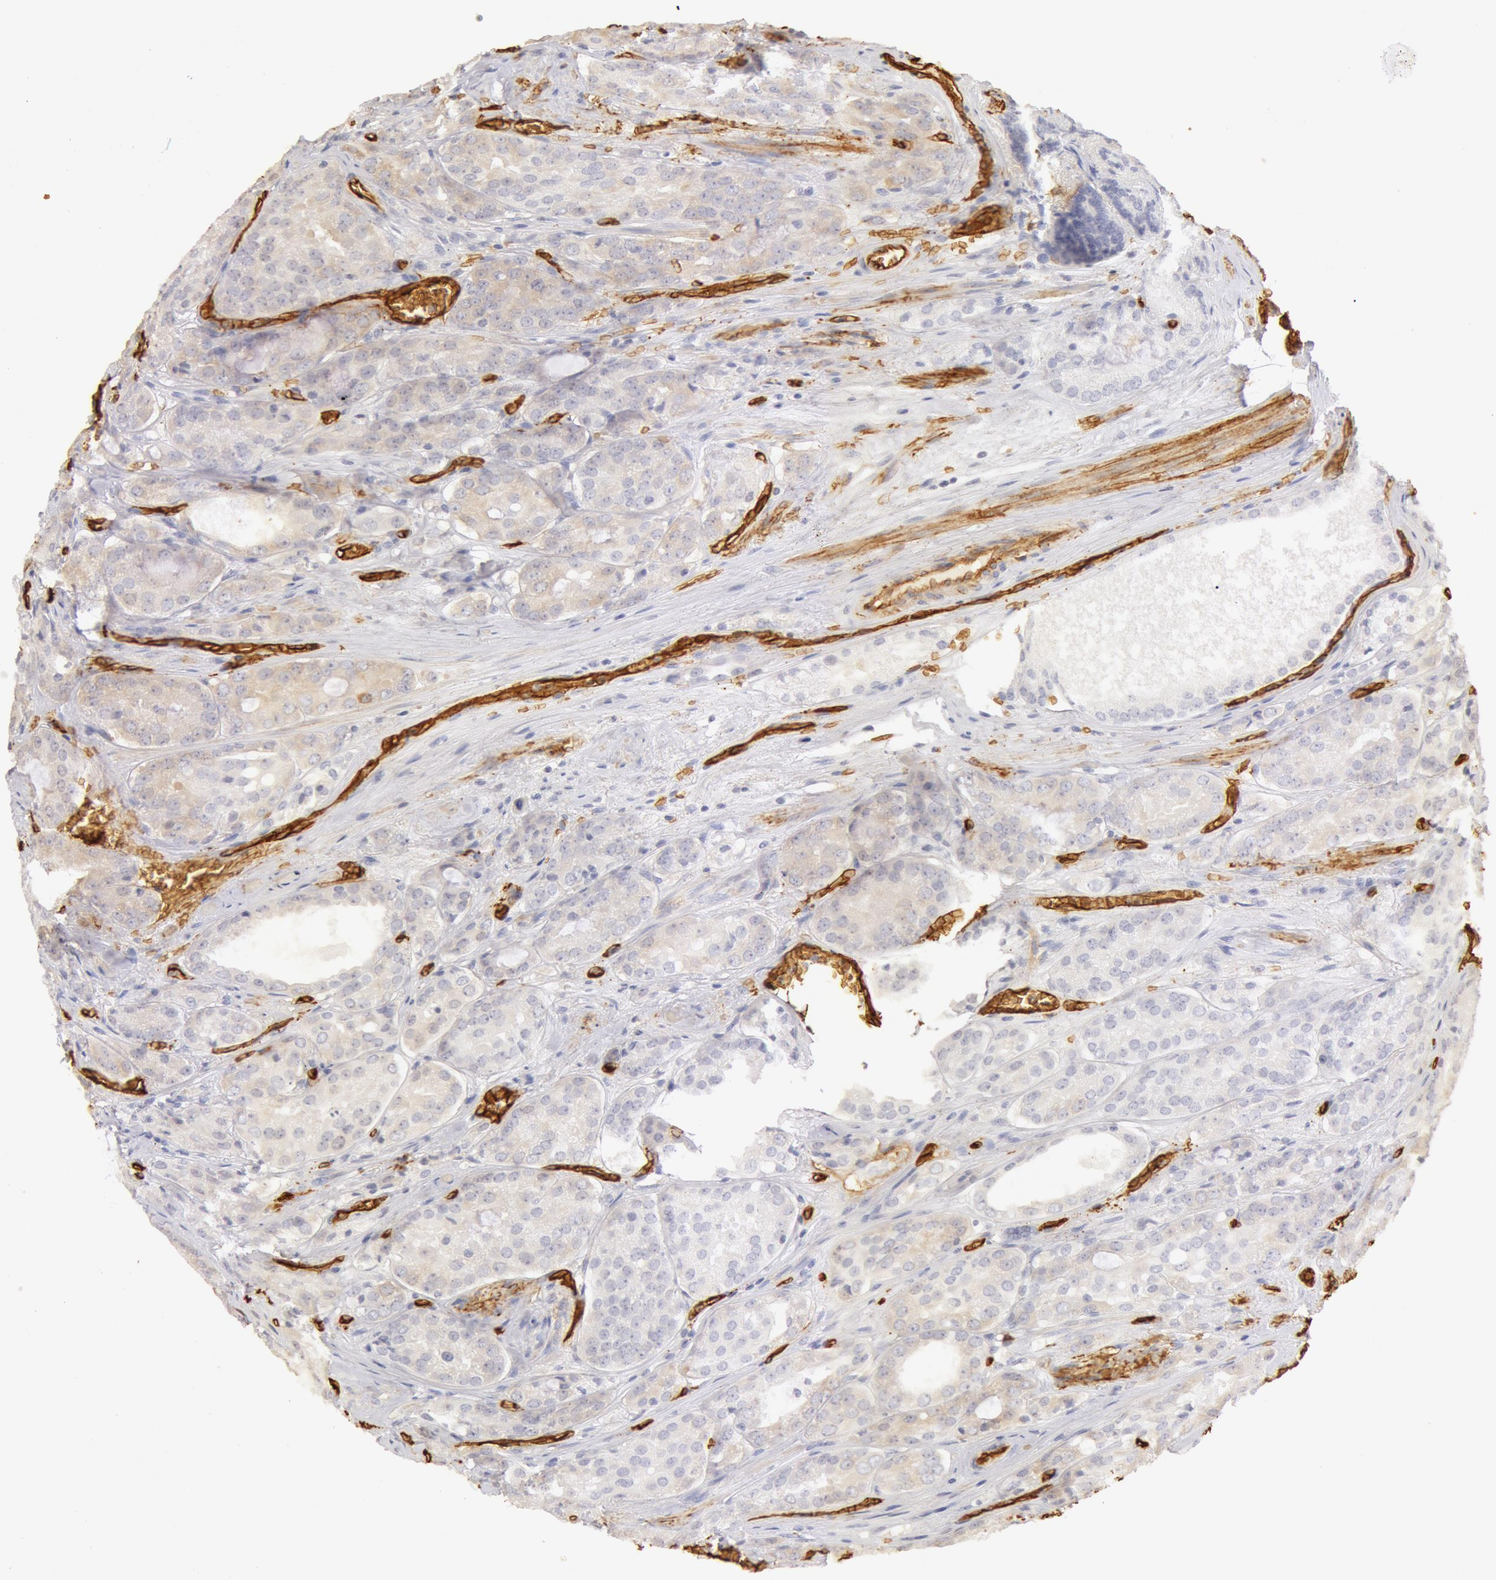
{"staining": {"intensity": "negative", "quantity": "none", "location": "none"}, "tissue": "prostate cancer", "cell_type": "Tumor cells", "image_type": "cancer", "snomed": [{"axis": "morphology", "description": "Adenocarcinoma, Medium grade"}, {"axis": "topography", "description": "Prostate"}], "caption": "Tumor cells show no significant protein staining in prostate cancer (adenocarcinoma (medium-grade)).", "gene": "AQP1", "patient": {"sex": "male", "age": 60}}